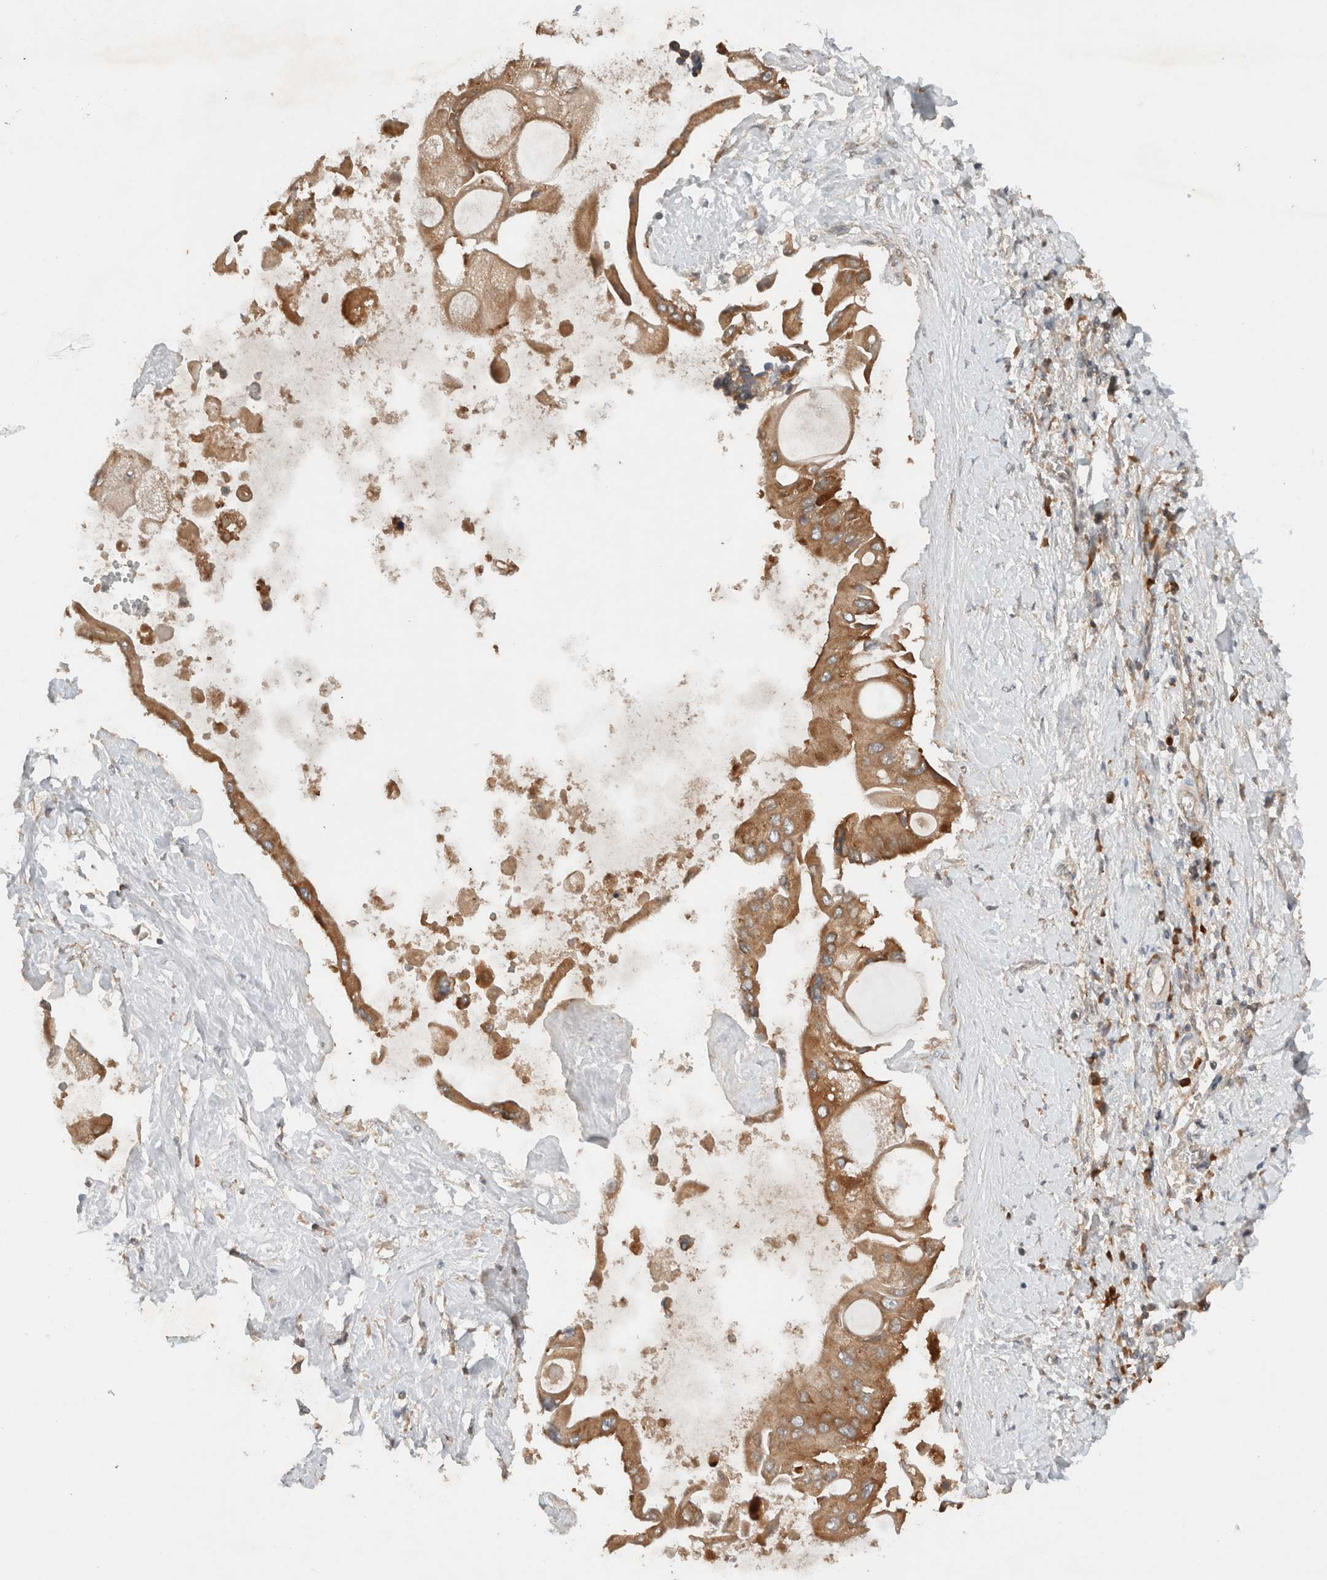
{"staining": {"intensity": "moderate", "quantity": ">75%", "location": "cytoplasmic/membranous"}, "tissue": "liver cancer", "cell_type": "Tumor cells", "image_type": "cancer", "snomed": [{"axis": "morphology", "description": "Cholangiocarcinoma"}, {"axis": "topography", "description": "Liver"}], "caption": "The micrograph demonstrates immunohistochemical staining of liver cholangiocarcinoma. There is moderate cytoplasmic/membranous expression is present in about >75% of tumor cells.", "gene": "ARFGEF2", "patient": {"sex": "male", "age": 50}}